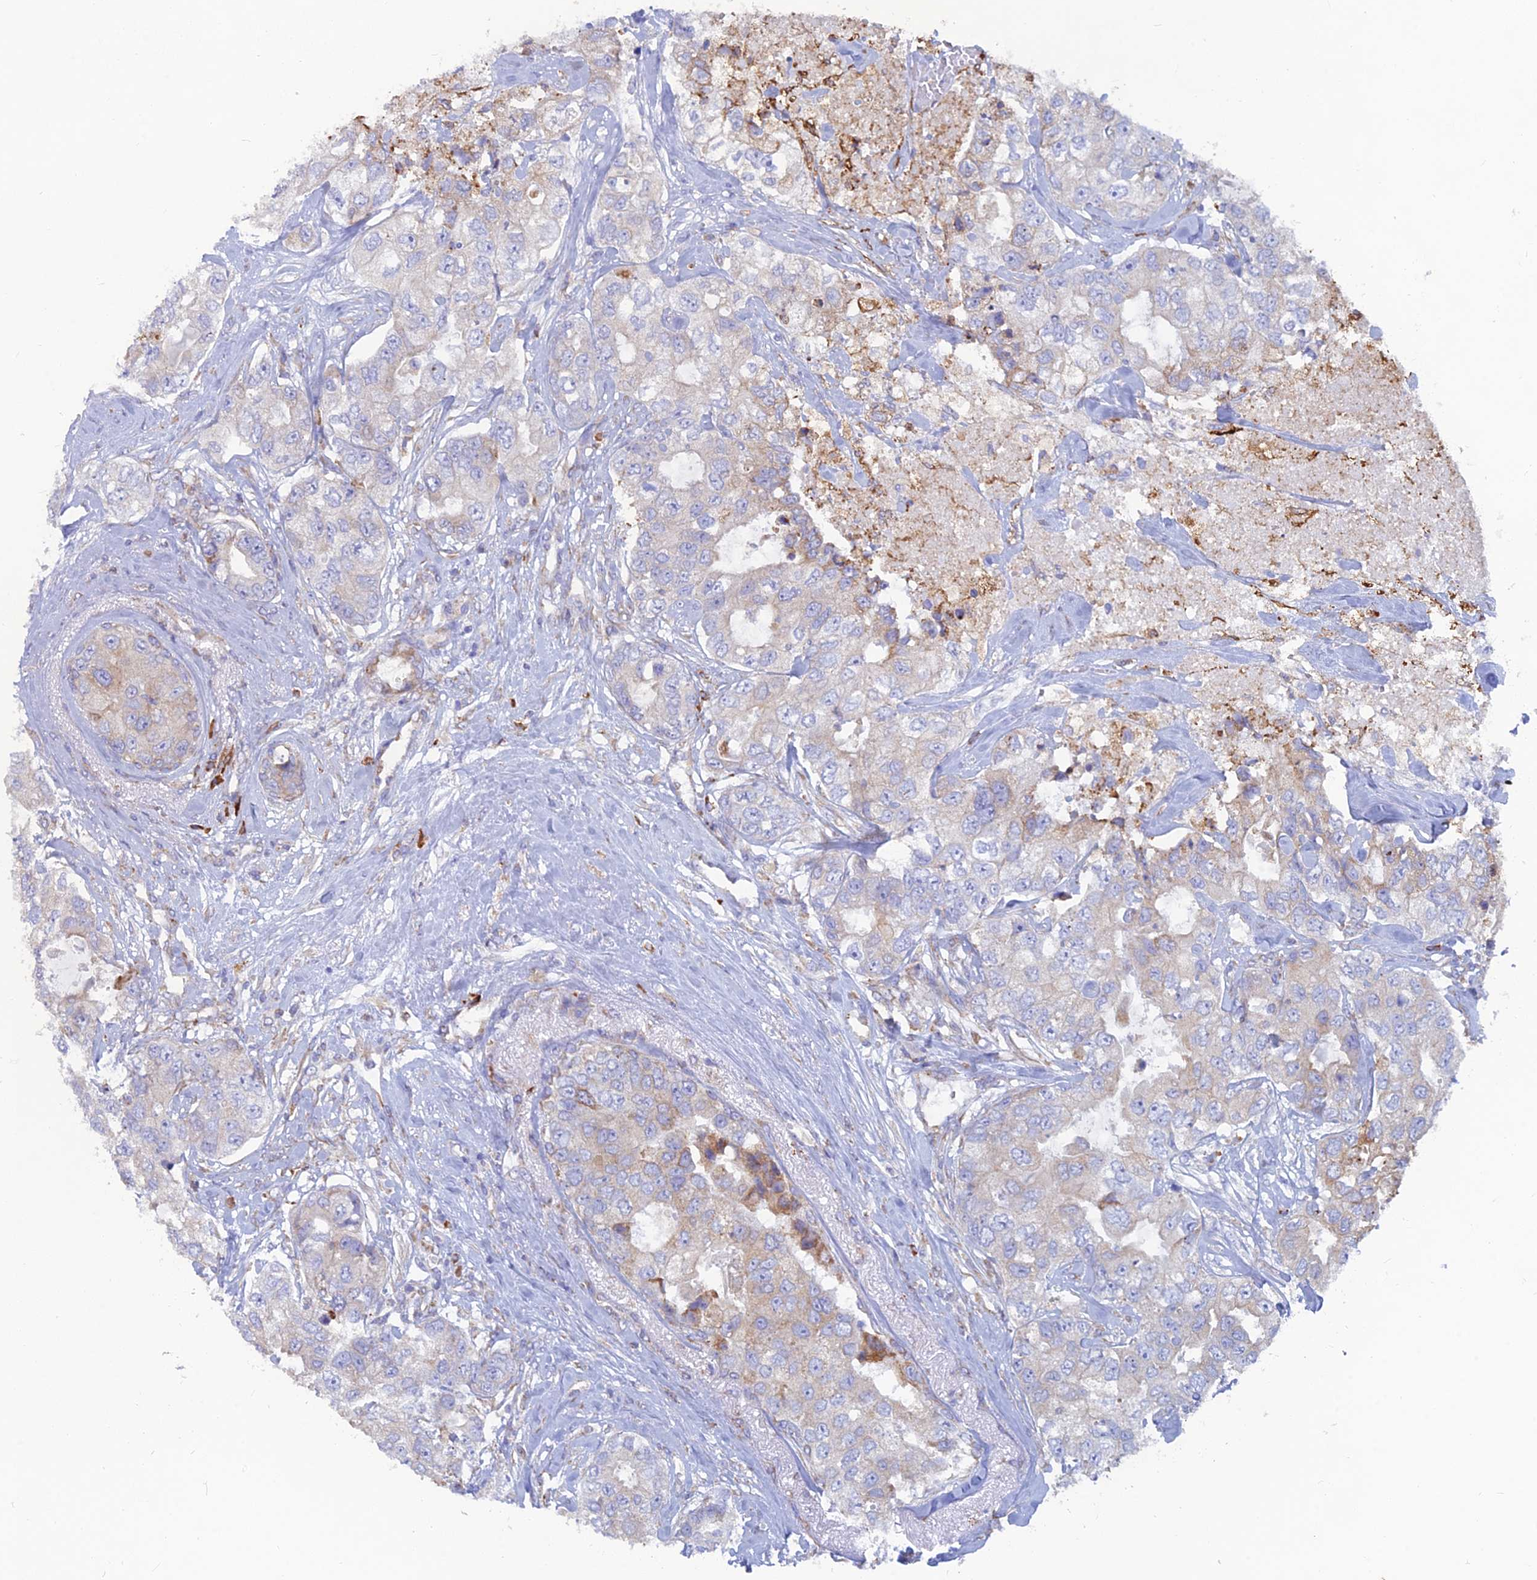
{"staining": {"intensity": "weak", "quantity": "<25%", "location": "cytoplasmic/membranous"}, "tissue": "breast cancer", "cell_type": "Tumor cells", "image_type": "cancer", "snomed": [{"axis": "morphology", "description": "Duct carcinoma"}, {"axis": "topography", "description": "Breast"}], "caption": "Photomicrograph shows no protein positivity in tumor cells of breast cancer (intraductal carcinoma) tissue. Nuclei are stained in blue.", "gene": "WDR35", "patient": {"sex": "female", "age": 62}}